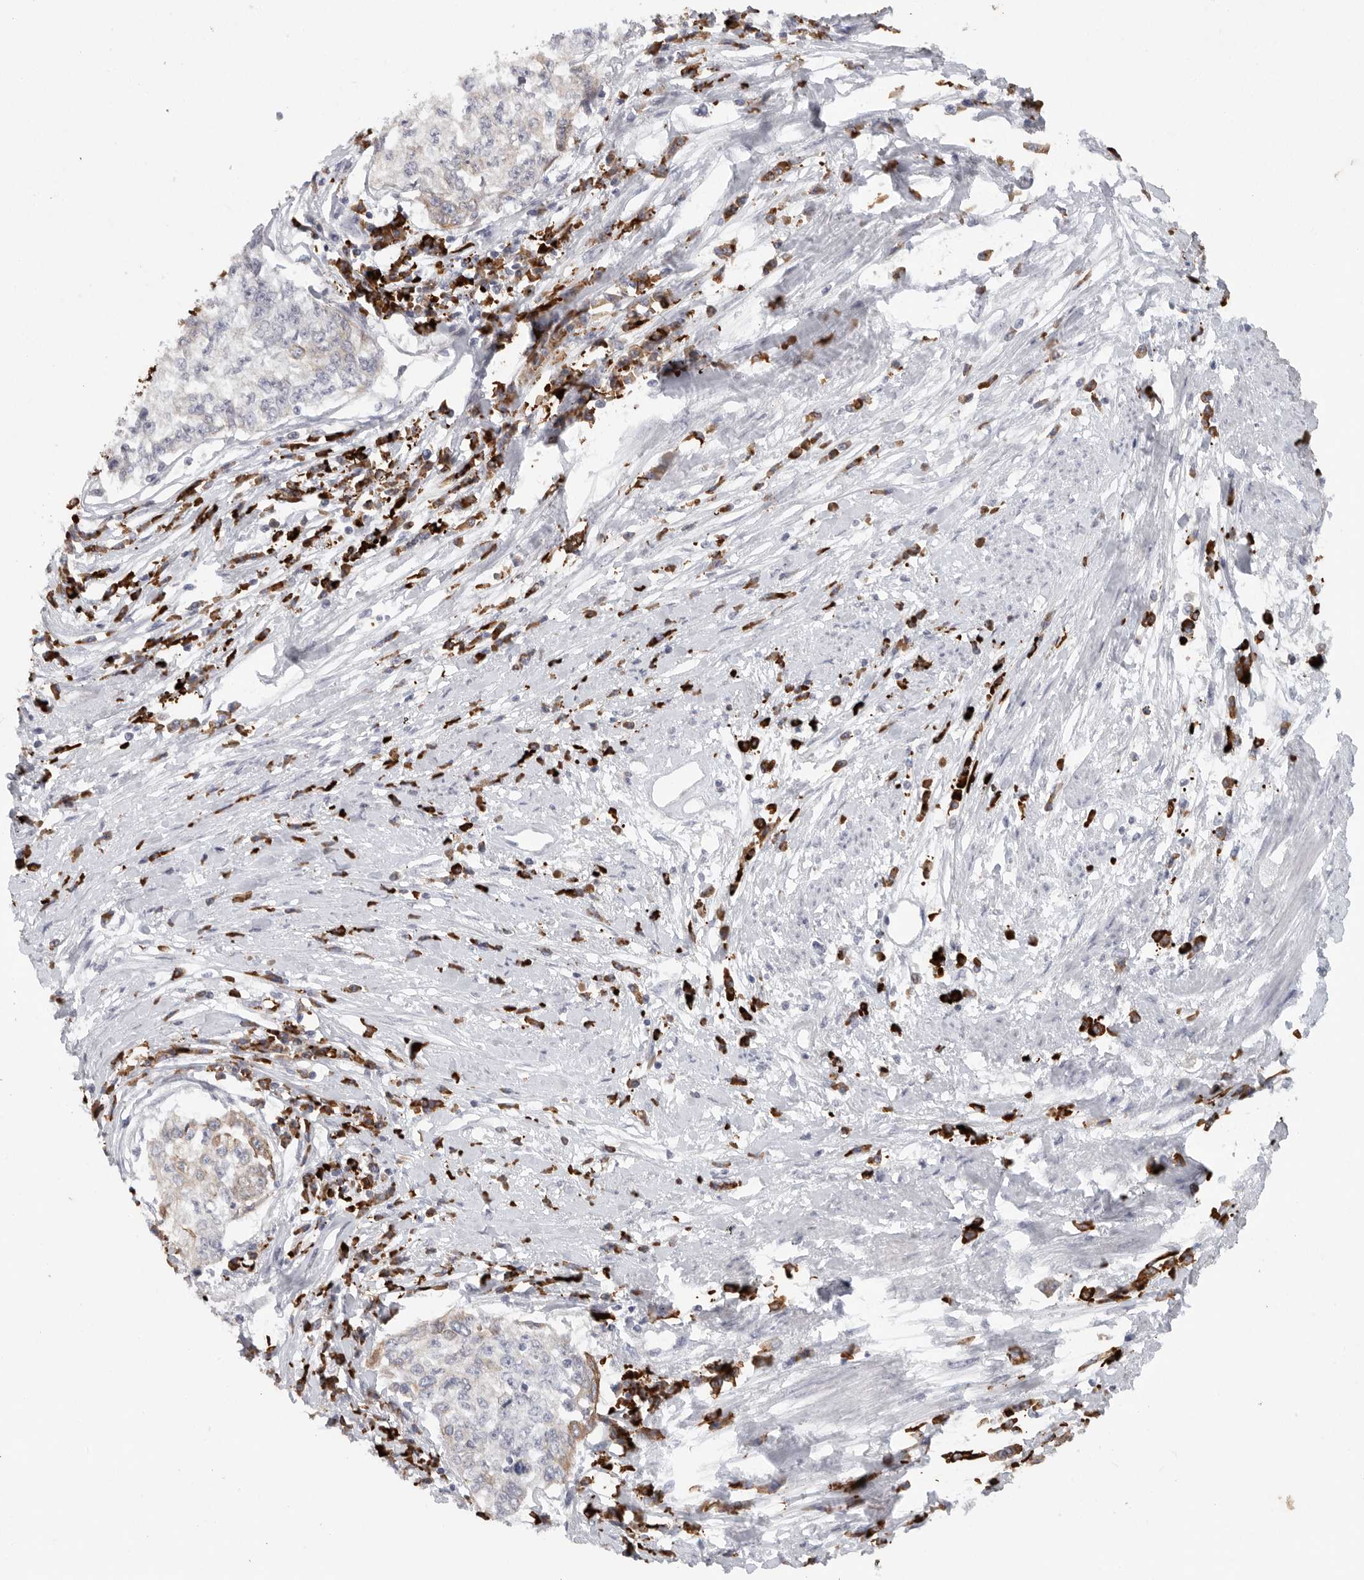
{"staining": {"intensity": "moderate", "quantity": "<25%", "location": "cytoplasmic/membranous"}, "tissue": "cervical cancer", "cell_type": "Tumor cells", "image_type": "cancer", "snomed": [{"axis": "morphology", "description": "Squamous cell carcinoma, NOS"}, {"axis": "topography", "description": "Cervix"}], "caption": "Moderate cytoplasmic/membranous protein staining is appreciated in approximately <25% of tumor cells in cervical cancer.", "gene": "TMEM69", "patient": {"sex": "female", "age": 57}}